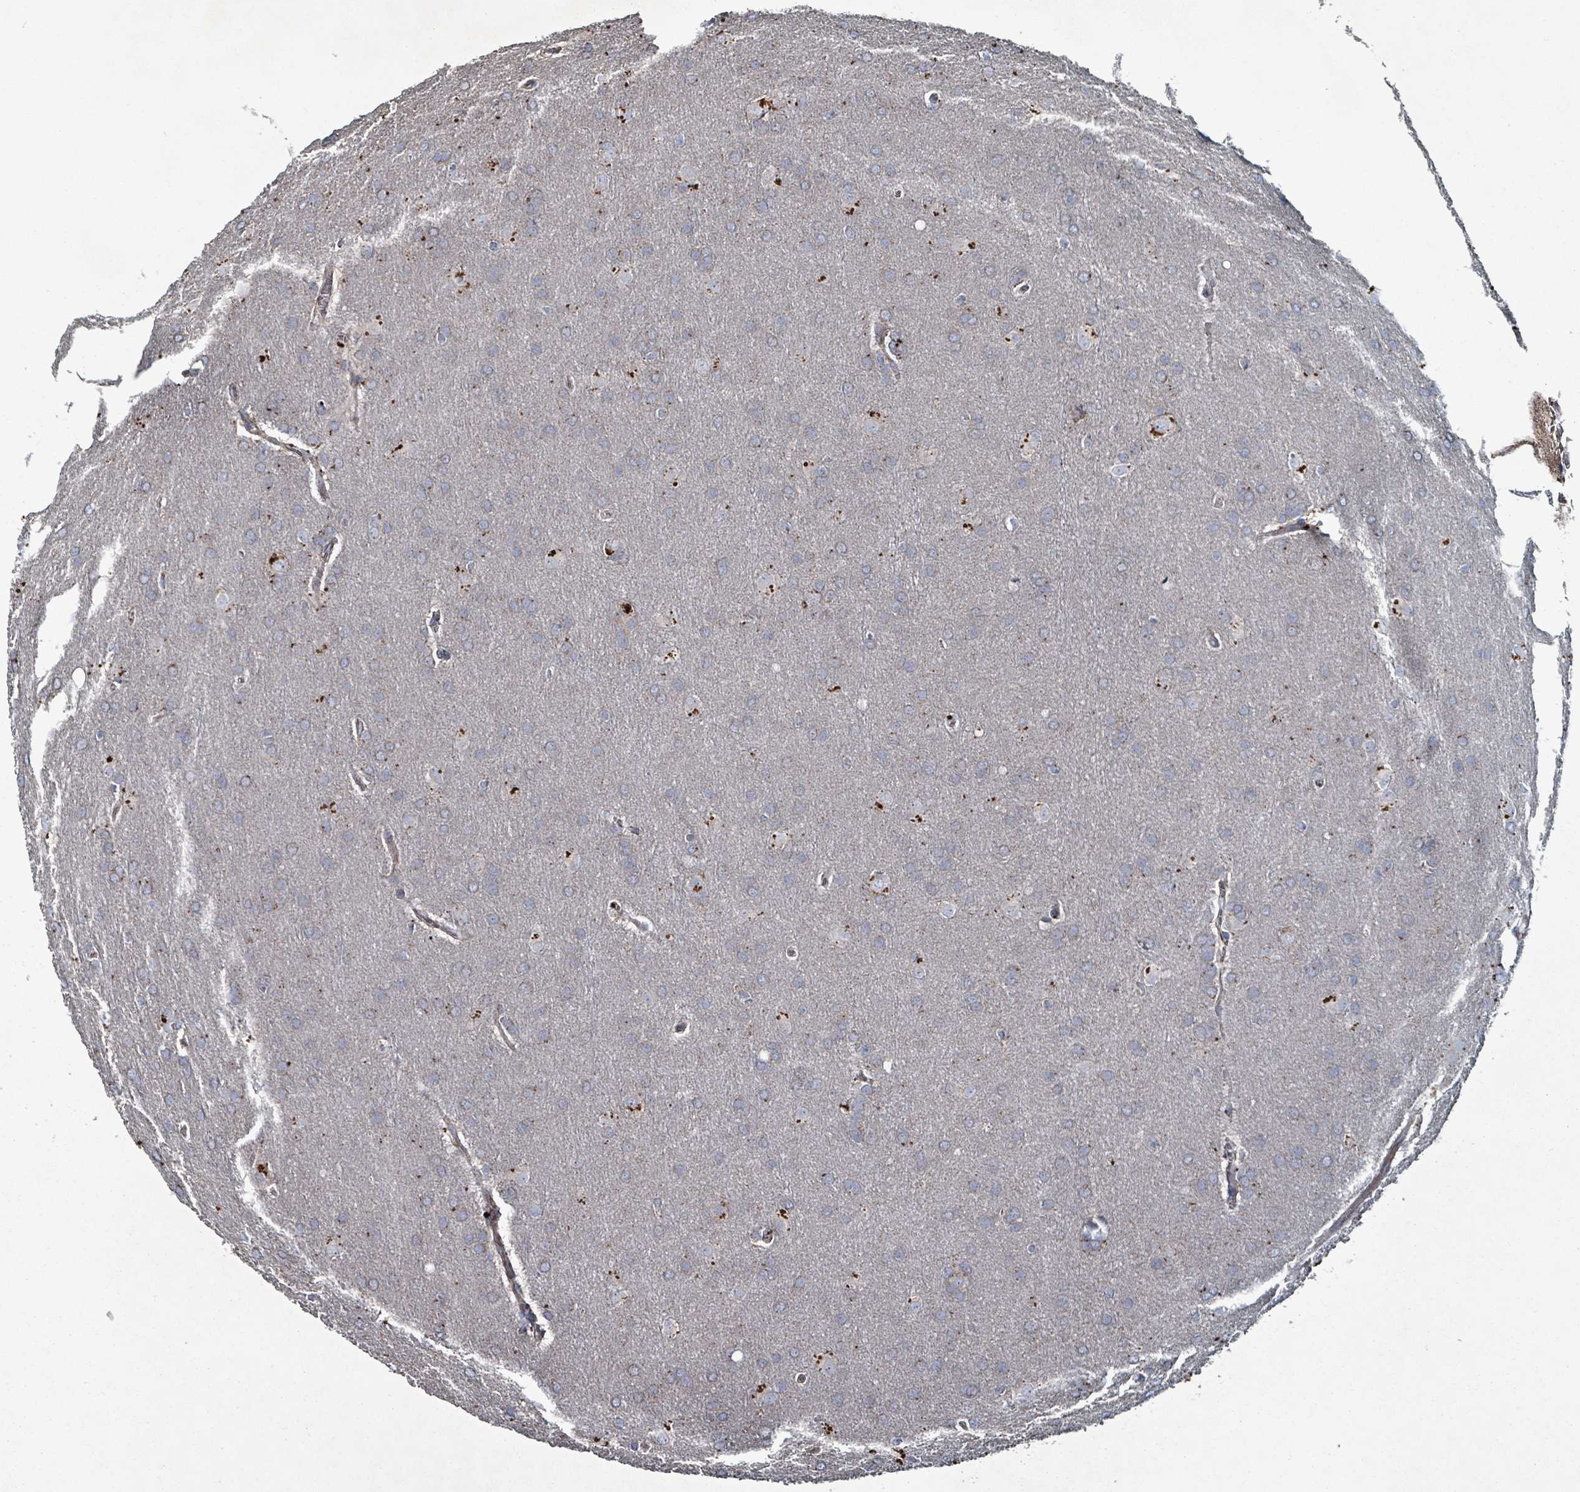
{"staining": {"intensity": "weak", "quantity": "25%-75%", "location": "cytoplasmic/membranous"}, "tissue": "glioma", "cell_type": "Tumor cells", "image_type": "cancer", "snomed": [{"axis": "morphology", "description": "Glioma, malignant, Low grade"}, {"axis": "topography", "description": "Brain"}], "caption": "Protein staining exhibits weak cytoplasmic/membranous expression in about 25%-75% of tumor cells in malignant glioma (low-grade). Using DAB (brown) and hematoxylin (blue) stains, captured at high magnification using brightfield microscopy.", "gene": "ABHD18", "patient": {"sex": "female", "age": 32}}